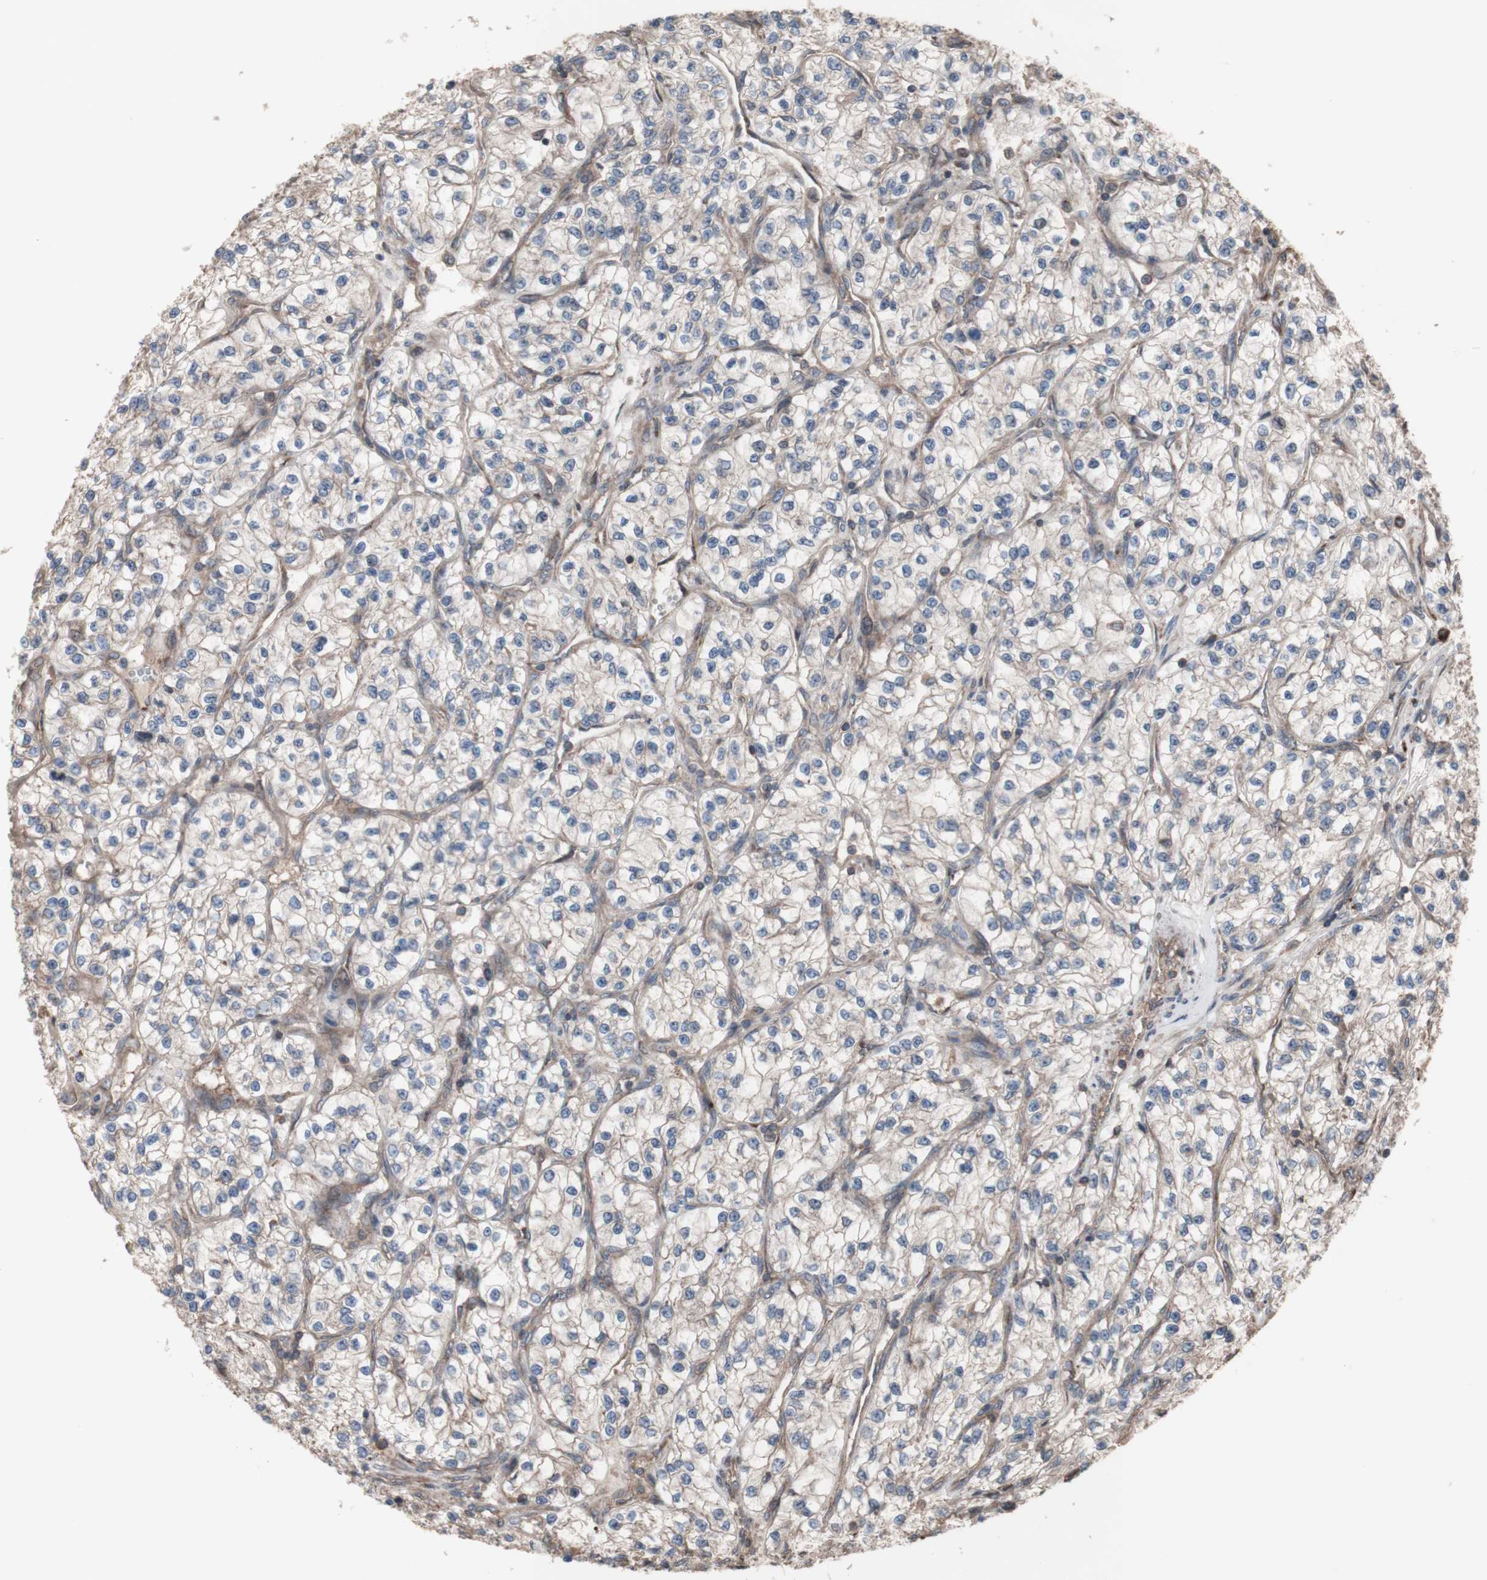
{"staining": {"intensity": "weak", "quantity": ">75%", "location": "cytoplasmic/membranous"}, "tissue": "renal cancer", "cell_type": "Tumor cells", "image_type": "cancer", "snomed": [{"axis": "morphology", "description": "Adenocarcinoma, NOS"}, {"axis": "topography", "description": "Kidney"}], "caption": "Immunohistochemistry (IHC) photomicrograph of neoplastic tissue: renal adenocarcinoma stained using immunohistochemistry (IHC) reveals low levels of weak protein expression localized specifically in the cytoplasmic/membranous of tumor cells, appearing as a cytoplasmic/membranous brown color.", "gene": "COPB1", "patient": {"sex": "female", "age": 57}}